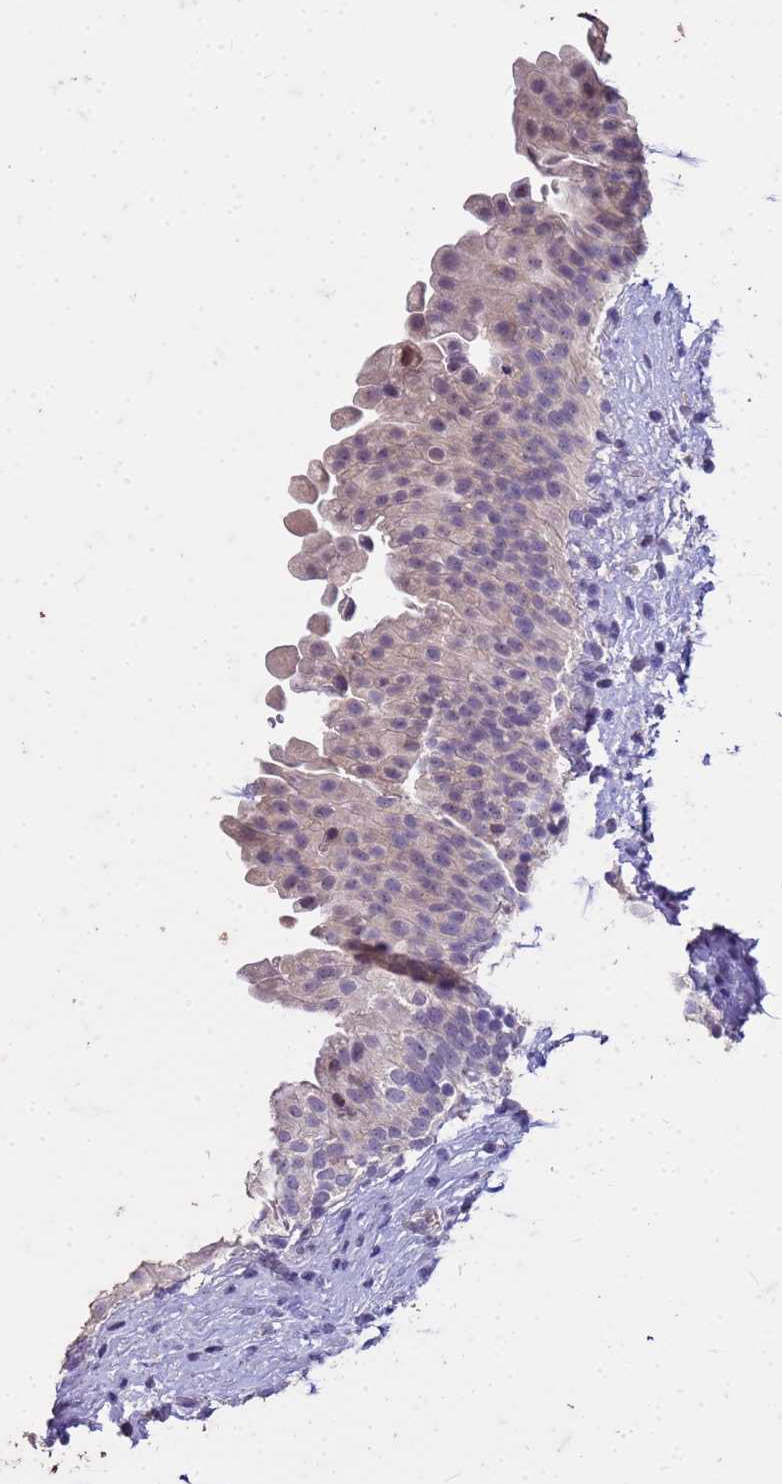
{"staining": {"intensity": "negative", "quantity": "none", "location": "none"}, "tissue": "urinary bladder", "cell_type": "Urothelial cells", "image_type": "normal", "snomed": [{"axis": "morphology", "description": "Normal tissue, NOS"}, {"axis": "topography", "description": "Urinary bladder"}], "caption": "DAB immunohistochemical staining of unremarkable urinary bladder demonstrates no significant expression in urothelial cells. (DAB immunohistochemistry with hematoxylin counter stain).", "gene": "FAM184B", "patient": {"sex": "female", "age": 27}}